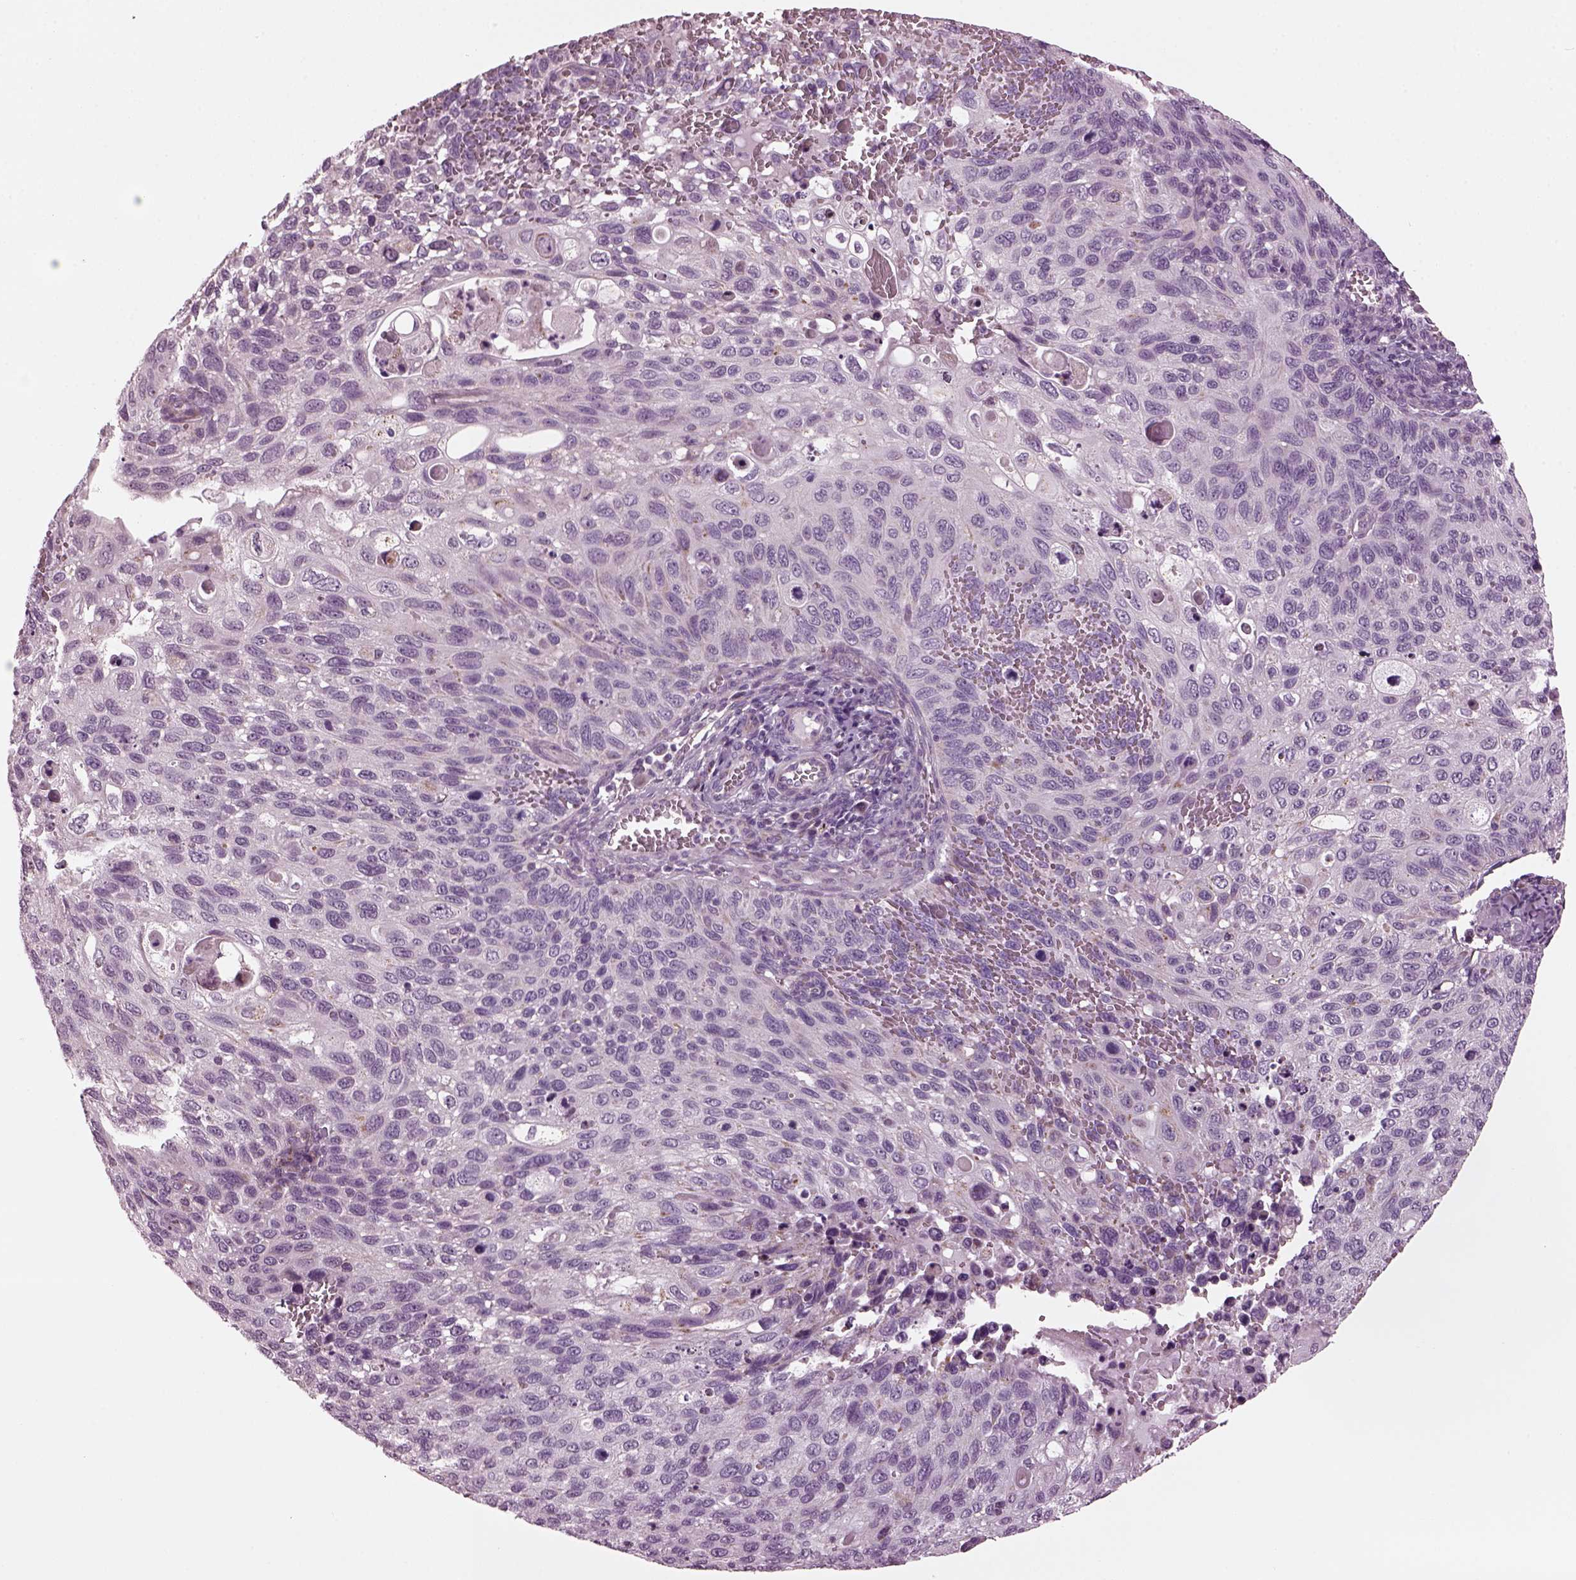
{"staining": {"intensity": "negative", "quantity": "none", "location": "none"}, "tissue": "cervical cancer", "cell_type": "Tumor cells", "image_type": "cancer", "snomed": [{"axis": "morphology", "description": "Squamous cell carcinoma, NOS"}, {"axis": "topography", "description": "Cervix"}], "caption": "Immunohistochemical staining of cervical cancer (squamous cell carcinoma) shows no significant positivity in tumor cells. (Brightfield microscopy of DAB (3,3'-diaminobenzidine) IHC at high magnification).", "gene": "RIMS2", "patient": {"sex": "female", "age": 70}}